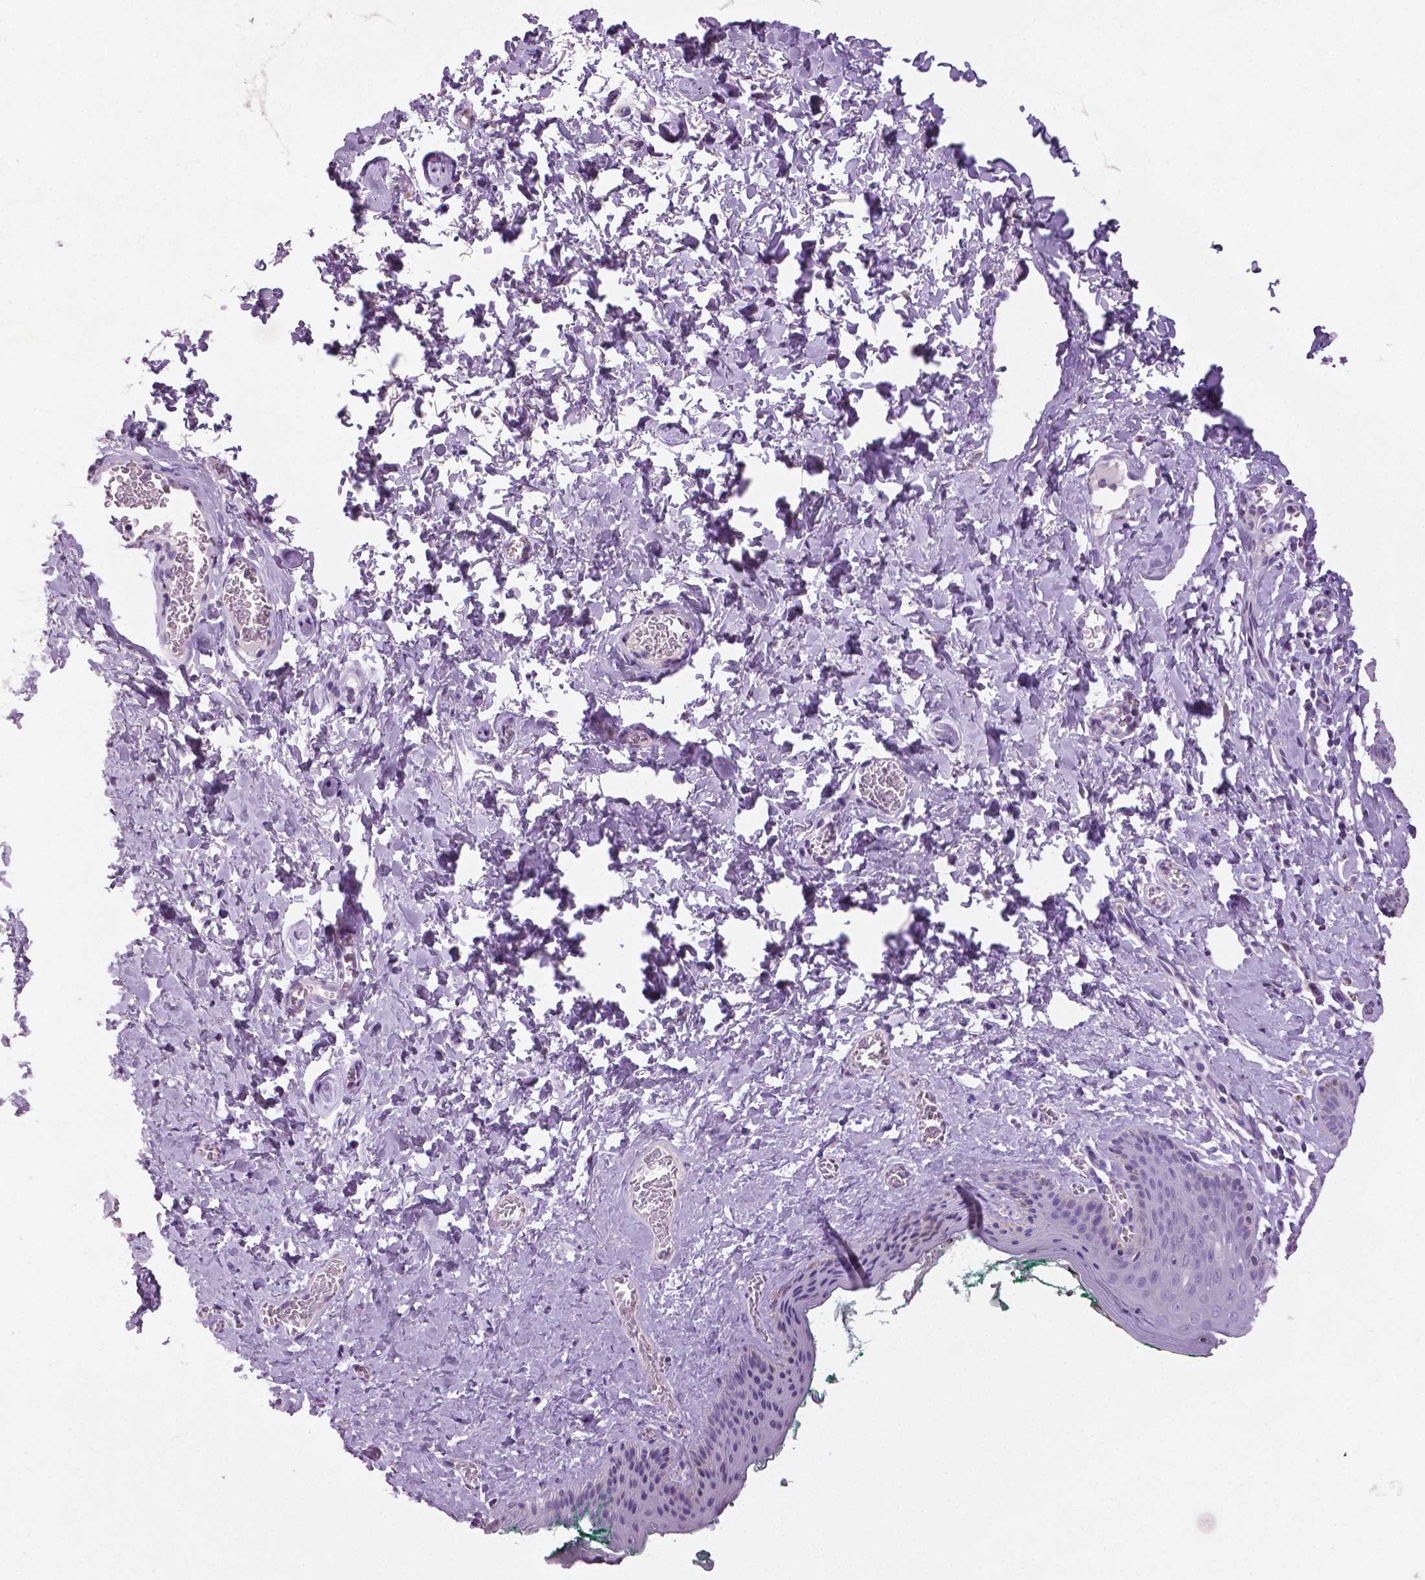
{"staining": {"intensity": "negative", "quantity": "none", "location": "none"}, "tissue": "skin", "cell_type": "Epidermal cells", "image_type": "normal", "snomed": [{"axis": "morphology", "description": "Normal tissue, NOS"}, {"axis": "topography", "description": "Vulva"}, {"axis": "topography", "description": "Peripheral nerve tissue"}], "caption": "DAB immunohistochemical staining of benign skin displays no significant positivity in epidermal cells.", "gene": "DNAH12", "patient": {"sex": "female", "age": 66}}